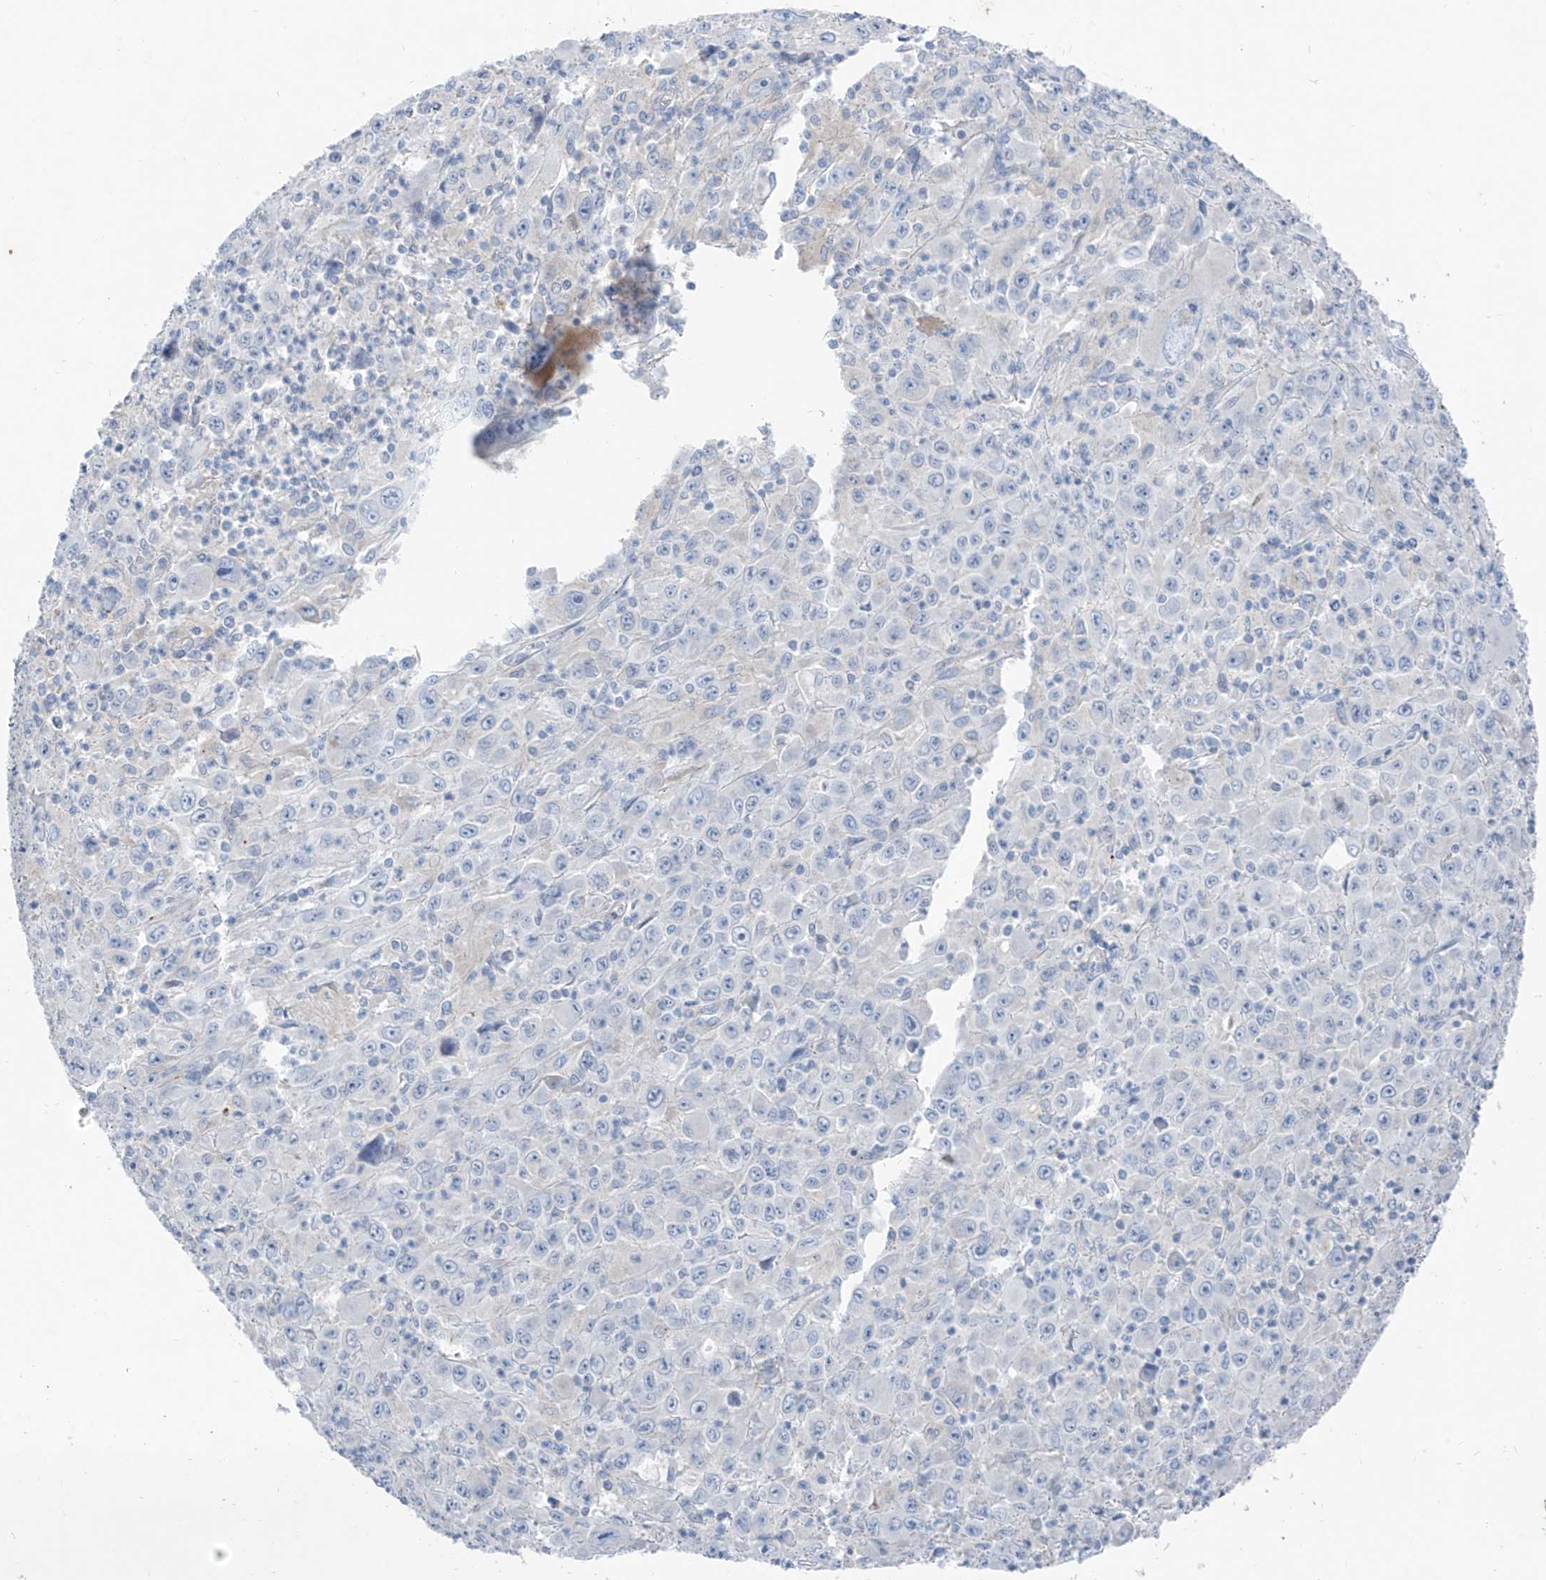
{"staining": {"intensity": "negative", "quantity": "none", "location": "none"}, "tissue": "melanoma", "cell_type": "Tumor cells", "image_type": "cancer", "snomed": [{"axis": "morphology", "description": "Malignant melanoma, Metastatic site"}, {"axis": "topography", "description": "Skin"}], "caption": "This is a micrograph of IHC staining of malignant melanoma (metastatic site), which shows no expression in tumor cells.", "gene": "GPR137C", "patient": {"sex": "female", "age": 56}}